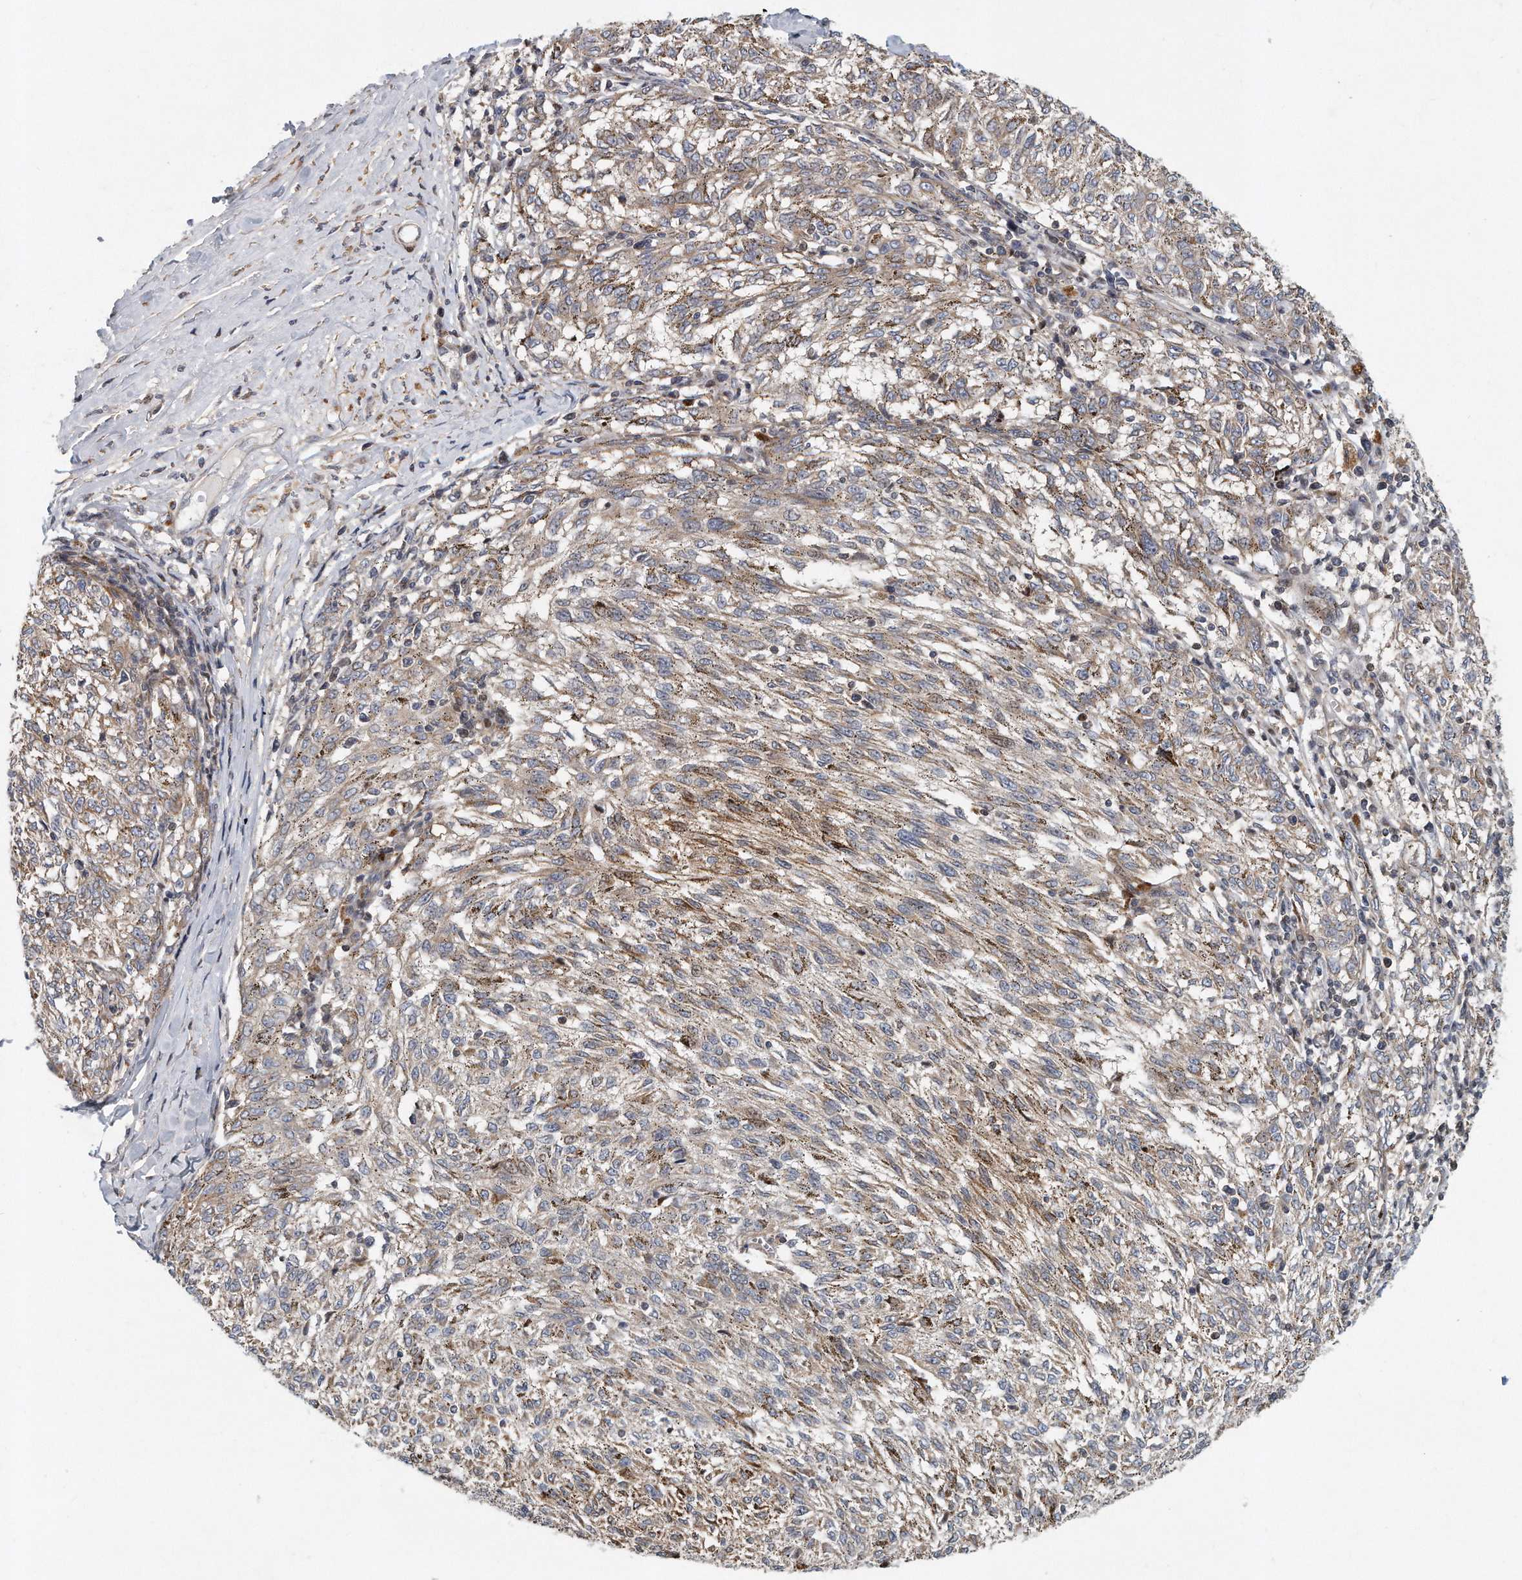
{"staining": {"intensity": "weak", "quantity": "25%-75%", "location": "cytoplasmic/membranous"}, "tissue": "melanoma", "cell_type": "Tumor cells", "image_type": "cancer", "snomed": [{"axis": "morphology", "description": "Malignant melanoma, NOS"}, {"axis": "topography", "description": "Skin"}], "caption": "The immunohistochemical stain highlights weak cytoplasmic/membranous staining in tumor cells of melanoma tissue.", "gene": "PCDH8", "patient": {"sex": "female", "age": 72}}